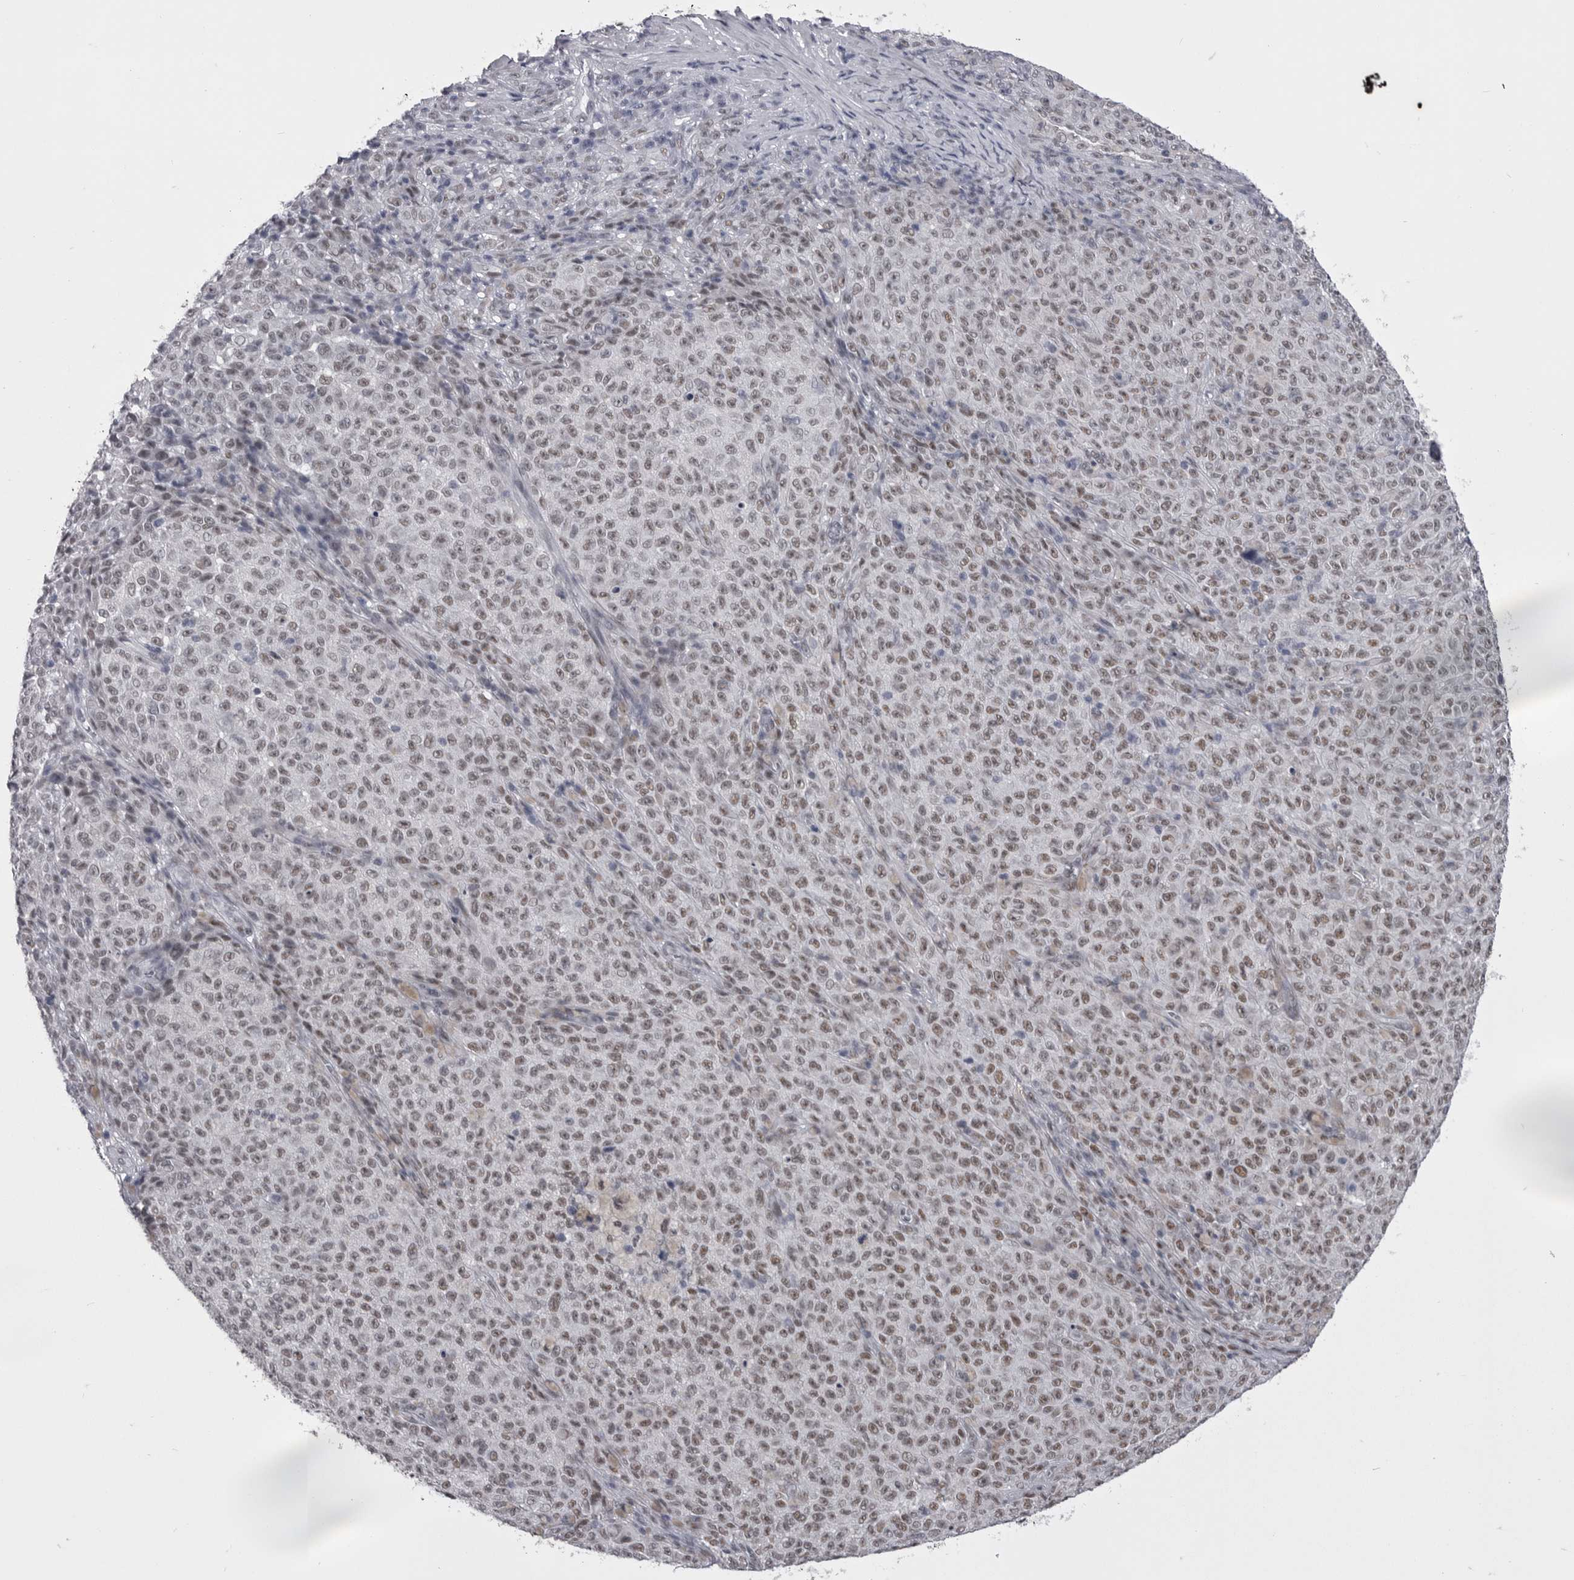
{"staining": {"intensity": "moderate", "quantity": "25%-75%", "location": "nuclear"}, "tissue": "melanoma", "cell_type": "Tumor cells", "image_type": "cancer", "snomed": [{"axis": "morphology", "description": "Malignant melanoma, NOS"}, {"axis": "topography", "description": "Skin"}], "caption": "Approximately 25%-75% of tumor cells in malignant melanoma demonstrate moderate nuclear protein expression as visualized by brown immunohistochemical staining.", "gene": "MEPCE", "patient": {"sex": "female", "age": 82}}